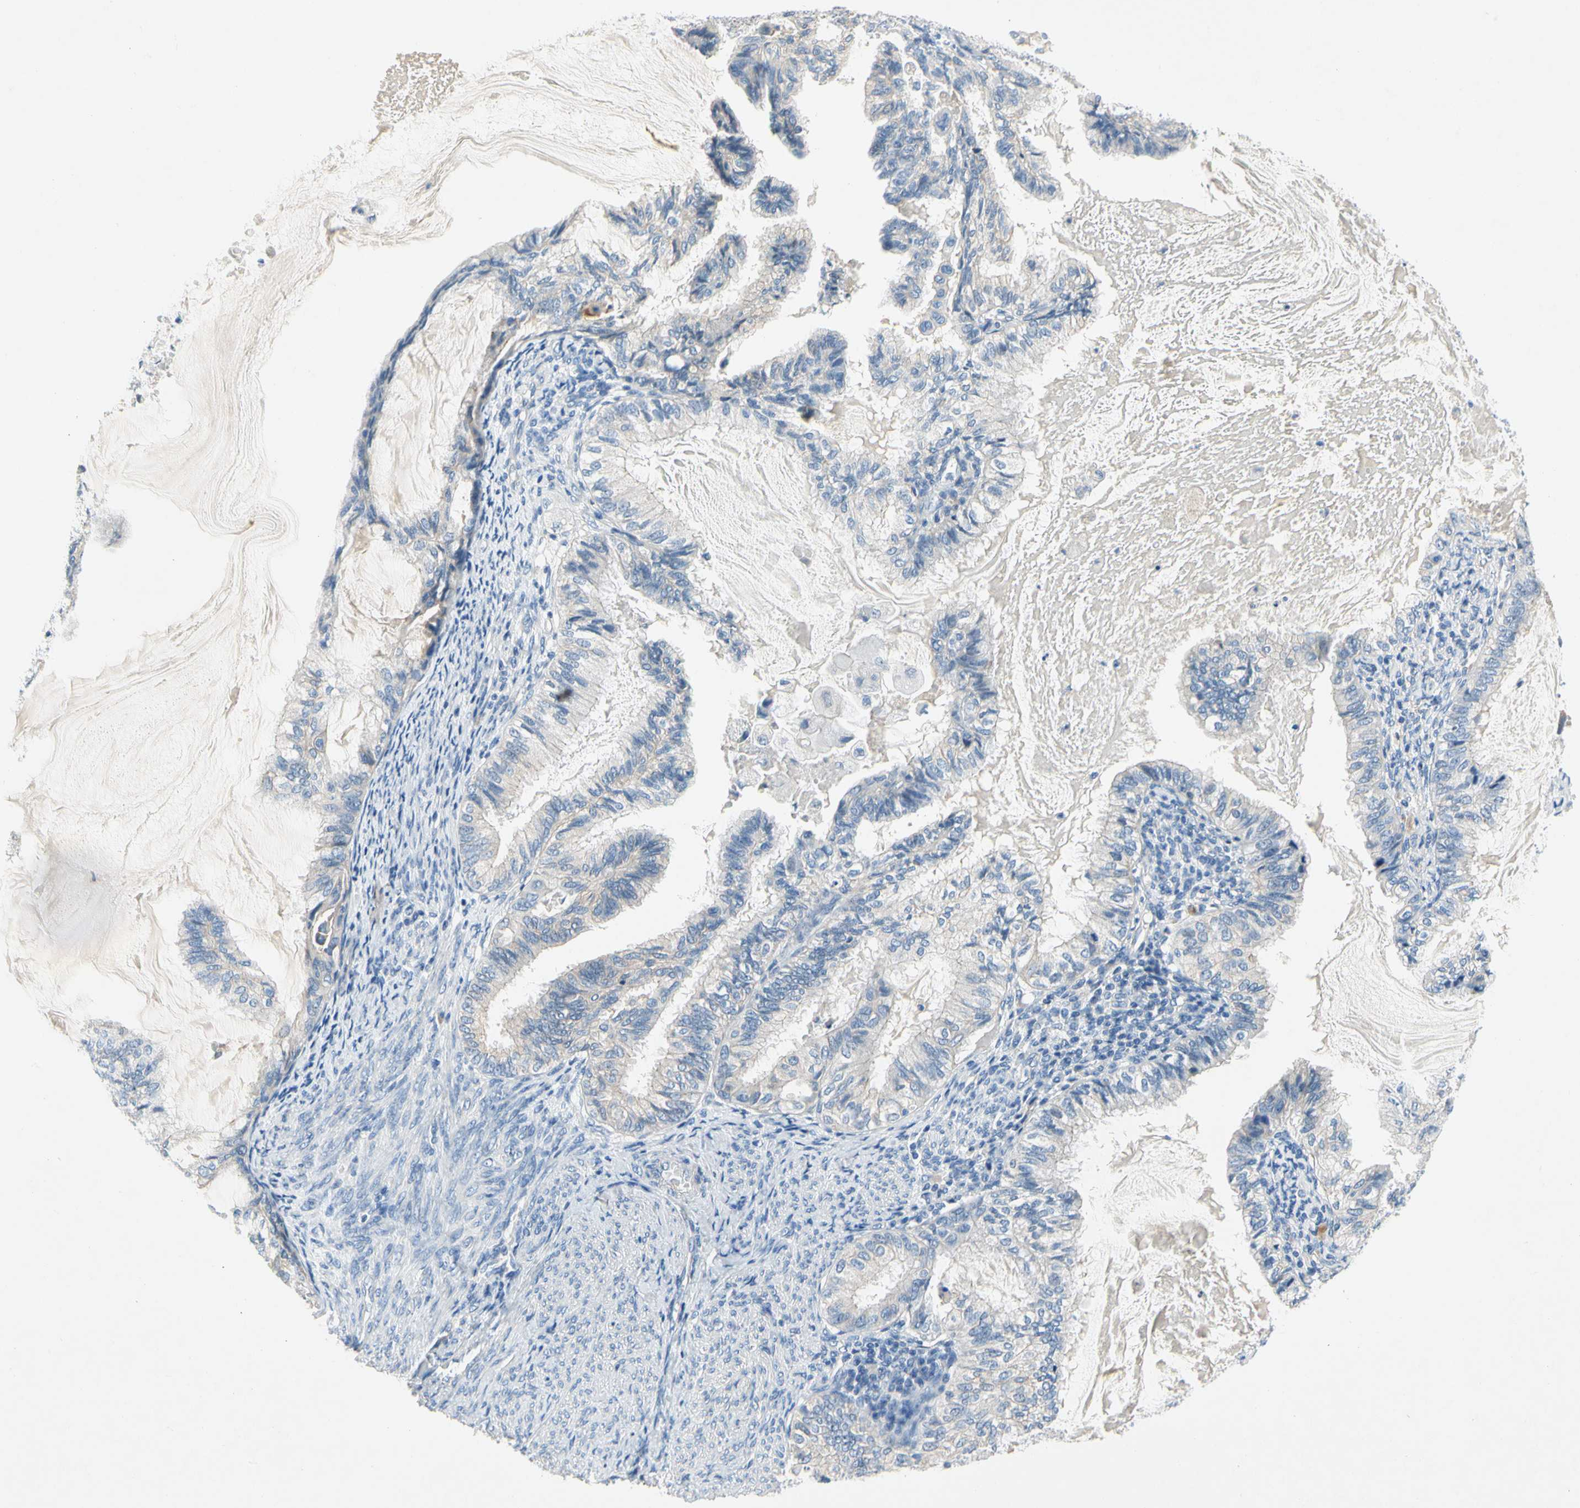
{"staining": {"intensity": "weak", "quantity": "<25%", "location": "cytoplasmic/membranous"}, "tissue": "cervical cancer", "cell_type": "Tumor cells", "image_type": "cancer", "snomed": [{"axis": "morphology", "description": "Normal tissue, NOS"}, {"axis": "morphology", "description": "Adenocarcinoma, NOS"}, {"axis": "topography", "description": "Cervix"}, {"axis": "topography", "description": "Endometrium"}], "caption": "High magnification brightfield microscopy of cervical cancer stained with DAB (brown) and counterstained with hematoxylin (blue): tumor cells show no significant staining.", "gene": "CA14", "patient": {"sex": "female", "age": 86}}